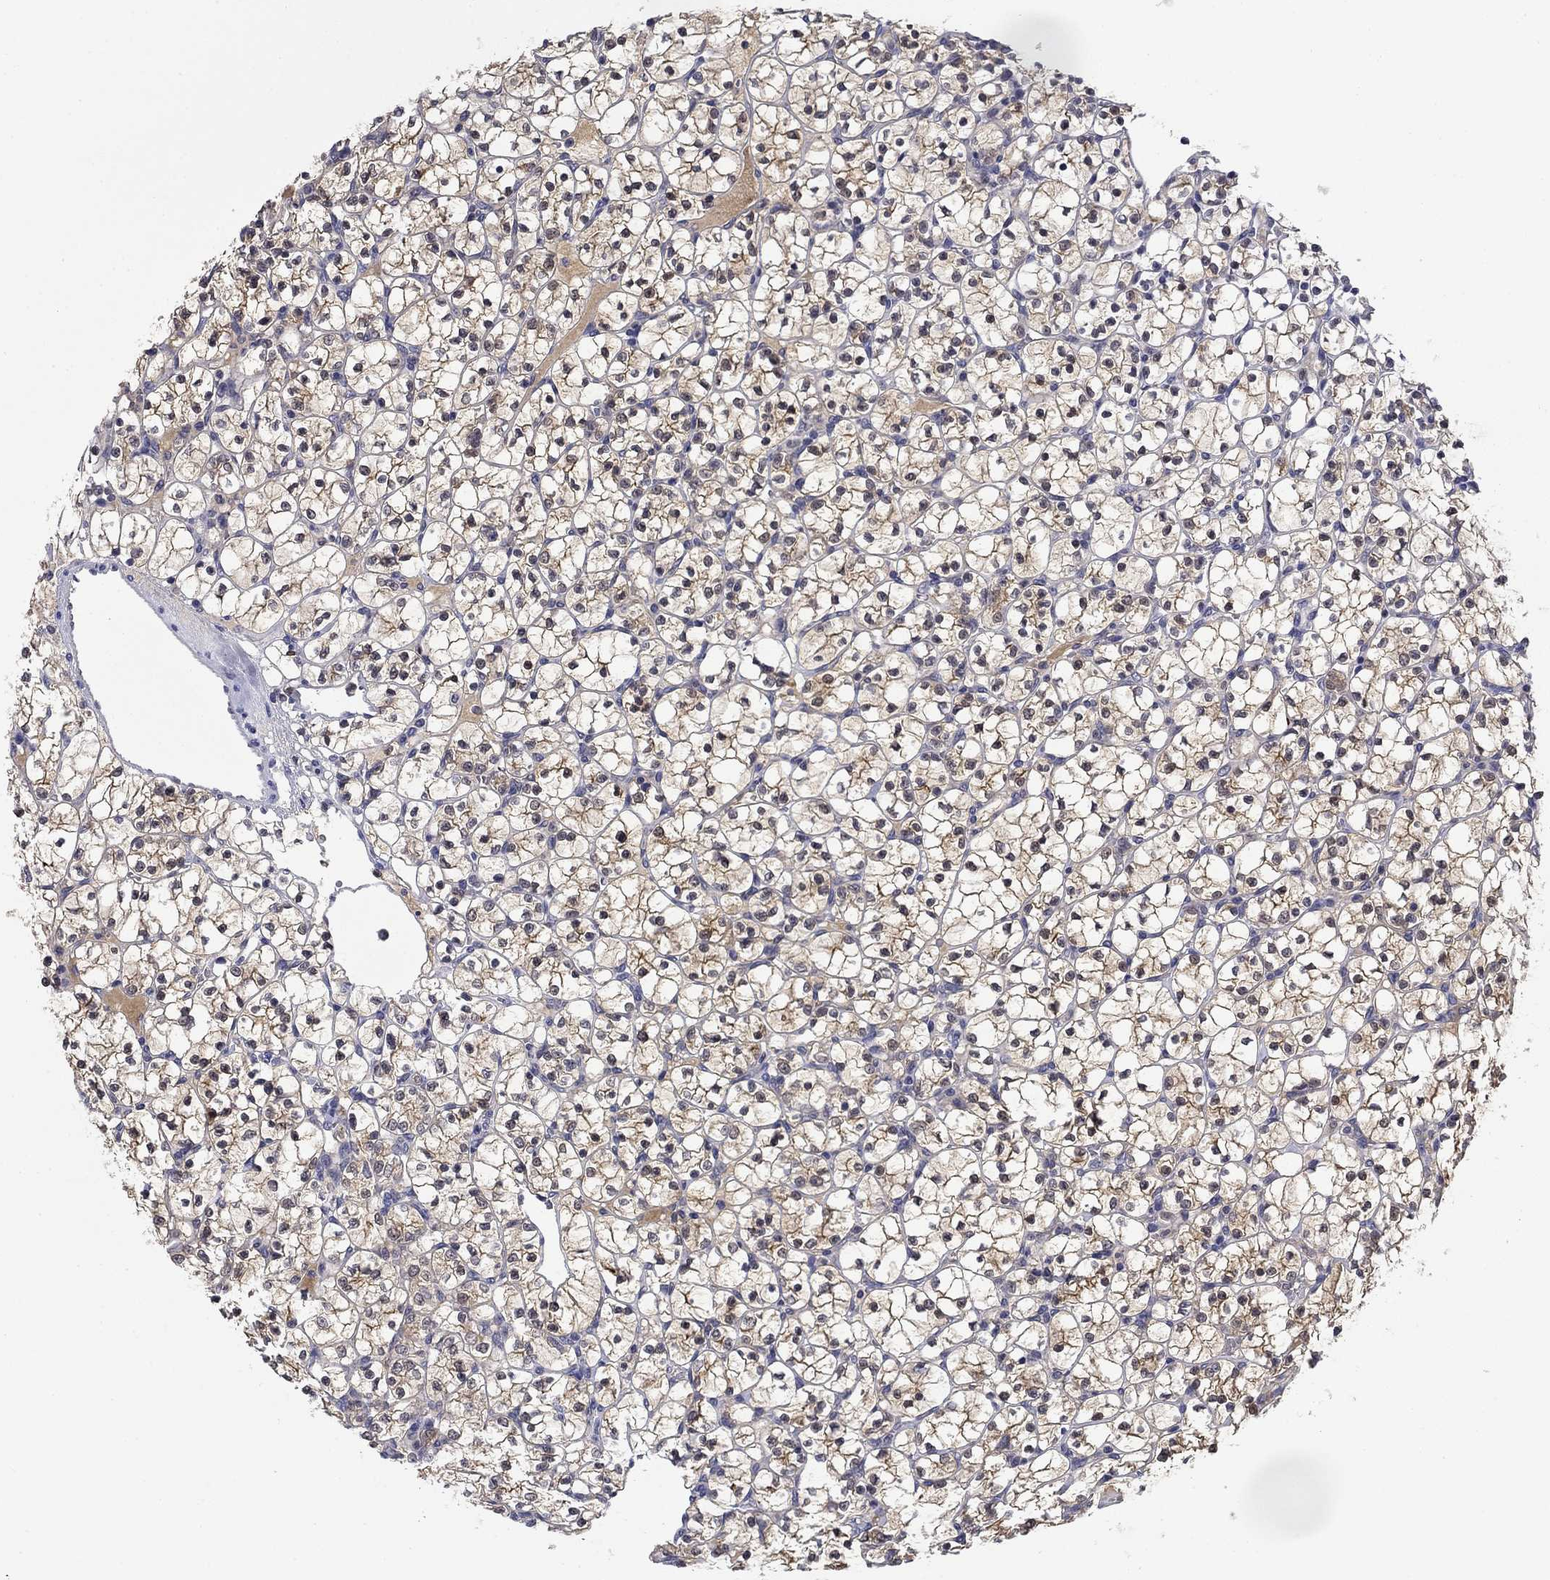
{"staining": {"intensity": "weak", "quantity": "25%-75%", "location": "cytoplasmic/membranous"}, "tissue": "renal cancer", "cell_type": "Tumor cells", "image_type": "cancer", "snomed": [{"axis": "morphology", "description": "Adenocarcinoma, NOS"}, {"axis": "topography", "description": "Kidney"}], "caption": "Renal cancer stained with DAB (3,3'-diaminobenzidine) immunohistochemistry (IHC) displays low levels of weak cytoplasmic/membranous expression in approximately 25%-75% of tumor cells.", "gene": "DDTL", "patient": {"sex": "female", "age": 89}}